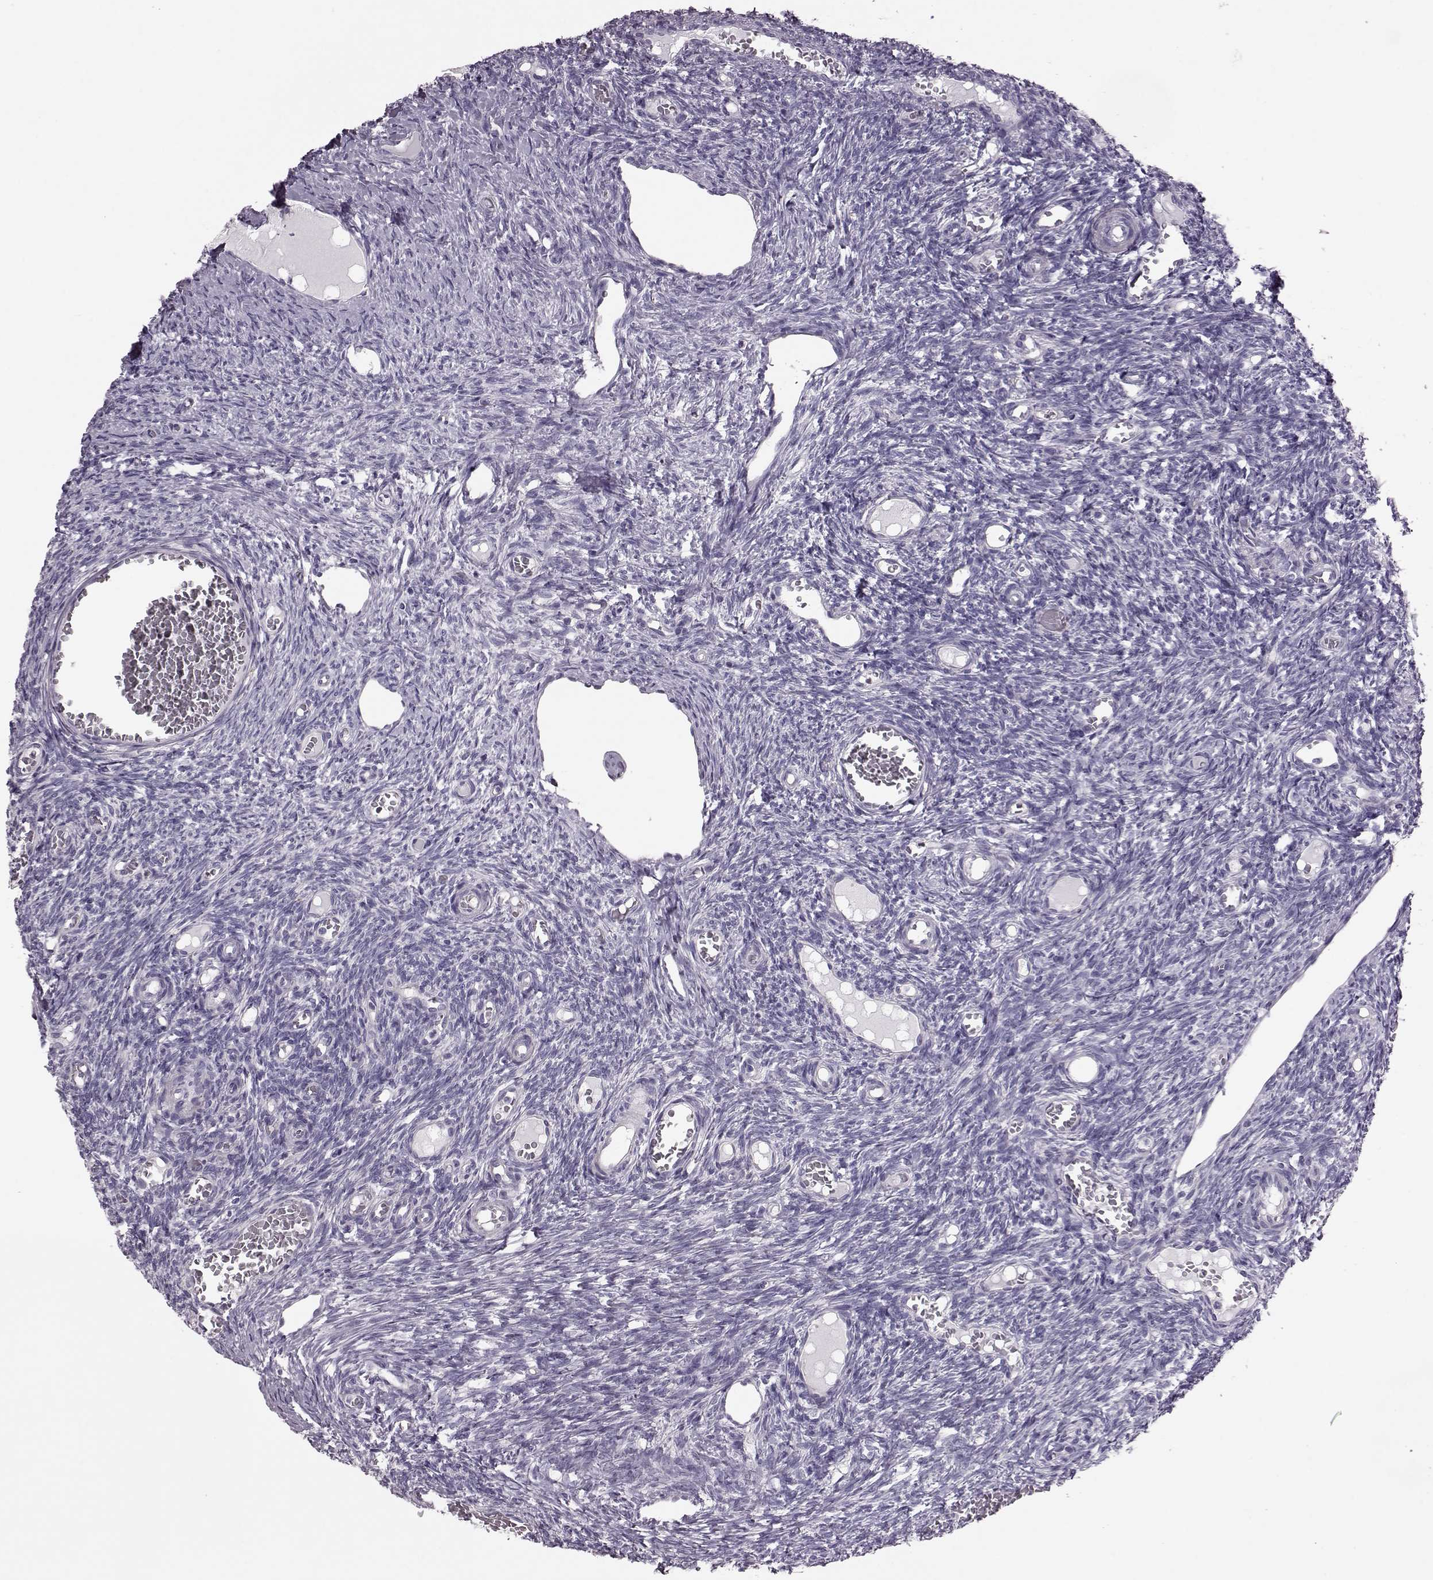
{"staining": {"intensity": "strong", "quantity": "<25%", "location": "cytoplasmic/membranous"}, "tissue": "ovary", "cell_type": "Follicle cells", "image_type": "normal", "snomed": [{"axis": "morphology", "description": "Normal tissue, NOS"}, {"axis": "topography", "description": "Ovary"}], "caption": "DAB (3,3'-diaminobenzidine) immunohistochemical staining of unremarkable ovary reveals strong cytoplasmic/membranous protein positivity in about <25% of follicle cells.", "gene": "RIMS2", "patient": {"sex": "female", "age": 39}}